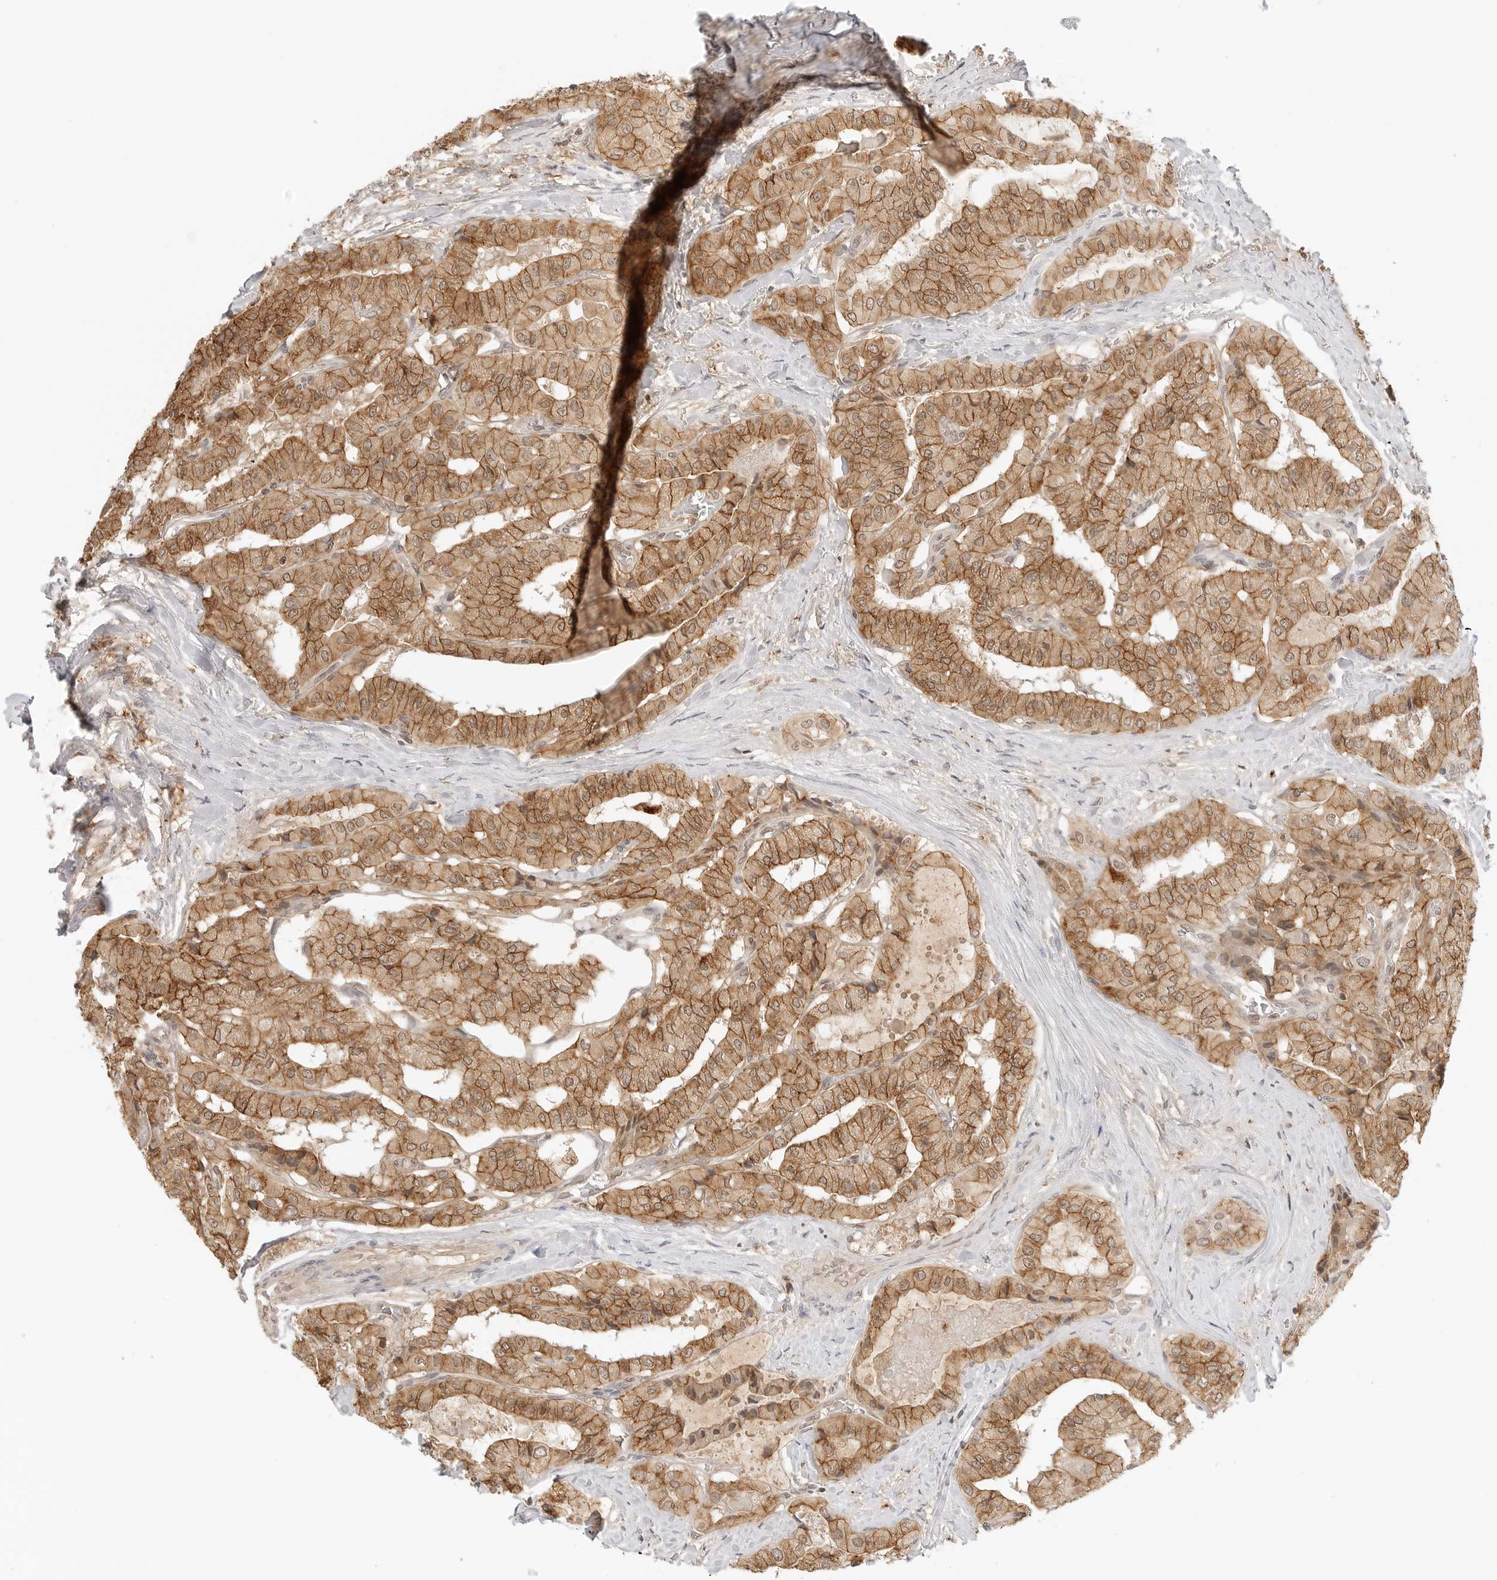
{"staining": {"intensity": "moderate", "quantity": ">75%", "location": "cytoplasmic/membranous"}, "tissue": "thyroid cancer", "cell_type": "Tumor cells", "image_type": "cancer", "snomed": [{"axis": "morphology", "description": "Papillary adenocarcinoma, NOS"}, {"axis": "topography", "description": "Thyroid gland"}], "caption": "This micrograph shows immunohistochemistry (IHC) staining of human thyroid papillary adenocarcinoma, with medium moderate cytoplasmic/membranous positivity in about >75% of tumor cells.", "gene": "EPHA1", "patient": {"sex": "female", "age": 59}}